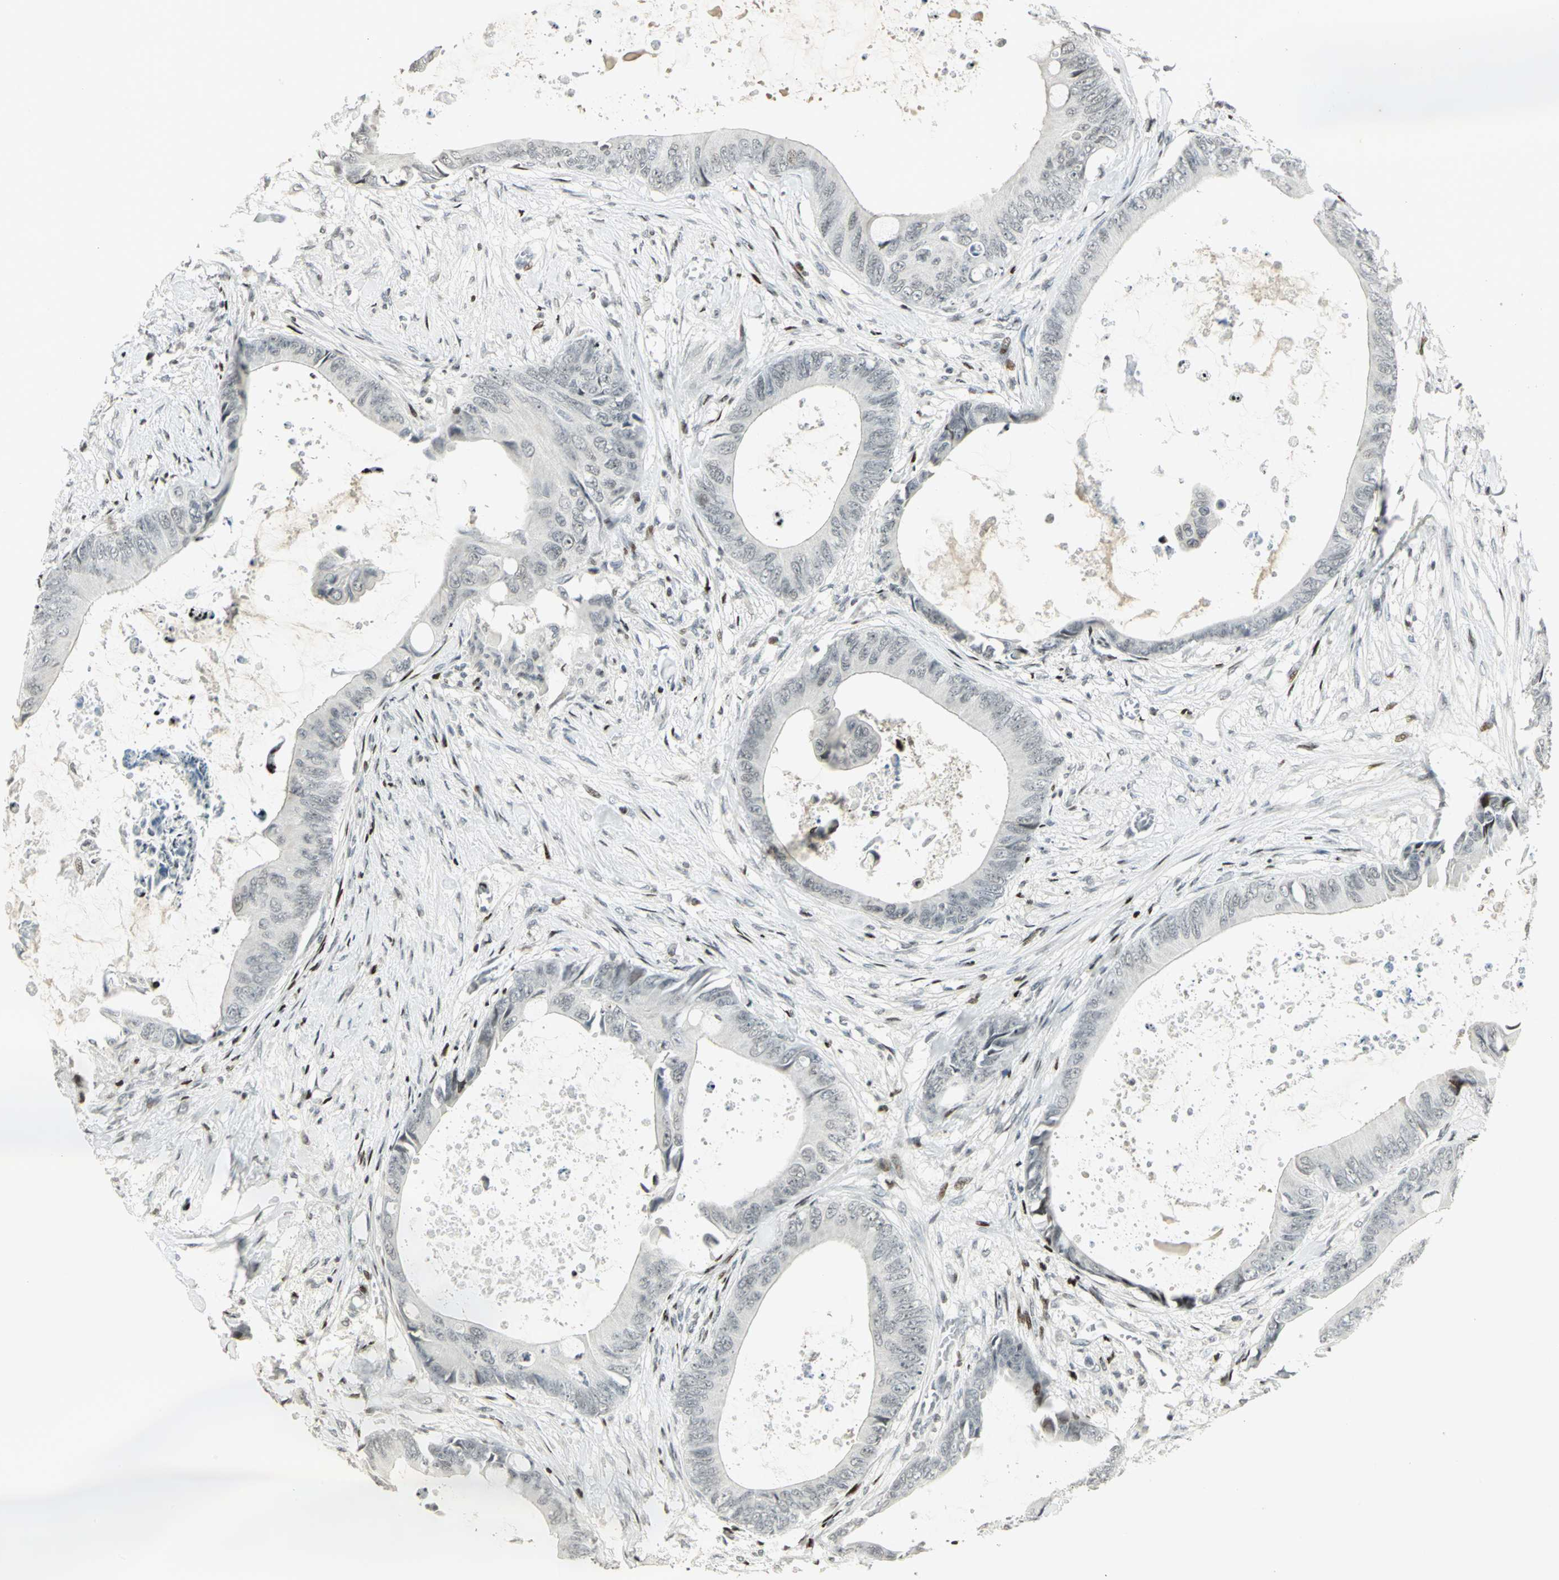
{"staining": {"intensity": "weak", "quantity": "<25%", "location": "nuclear"}, "tissue": "colorectal cancer", "cell_type": "Tumor cells", "image_type": "cancer", "snomed": [{"axis": "morphology", "description": "Normal tissue, NOS"}, {"axis": "morphology", "description": "Adenocarcinoma, NOS"}, {"axis": "topography", "description": "Rectum"}, {"axis": "topography", "description": "Peripheral nerve tissue"}], "caption": "There is no significant positivity in tumor cells of colorectal cancer (adenocarcinoma).", "gene": "KDM1A", "patient": {"sex": "female", "age": 77}}